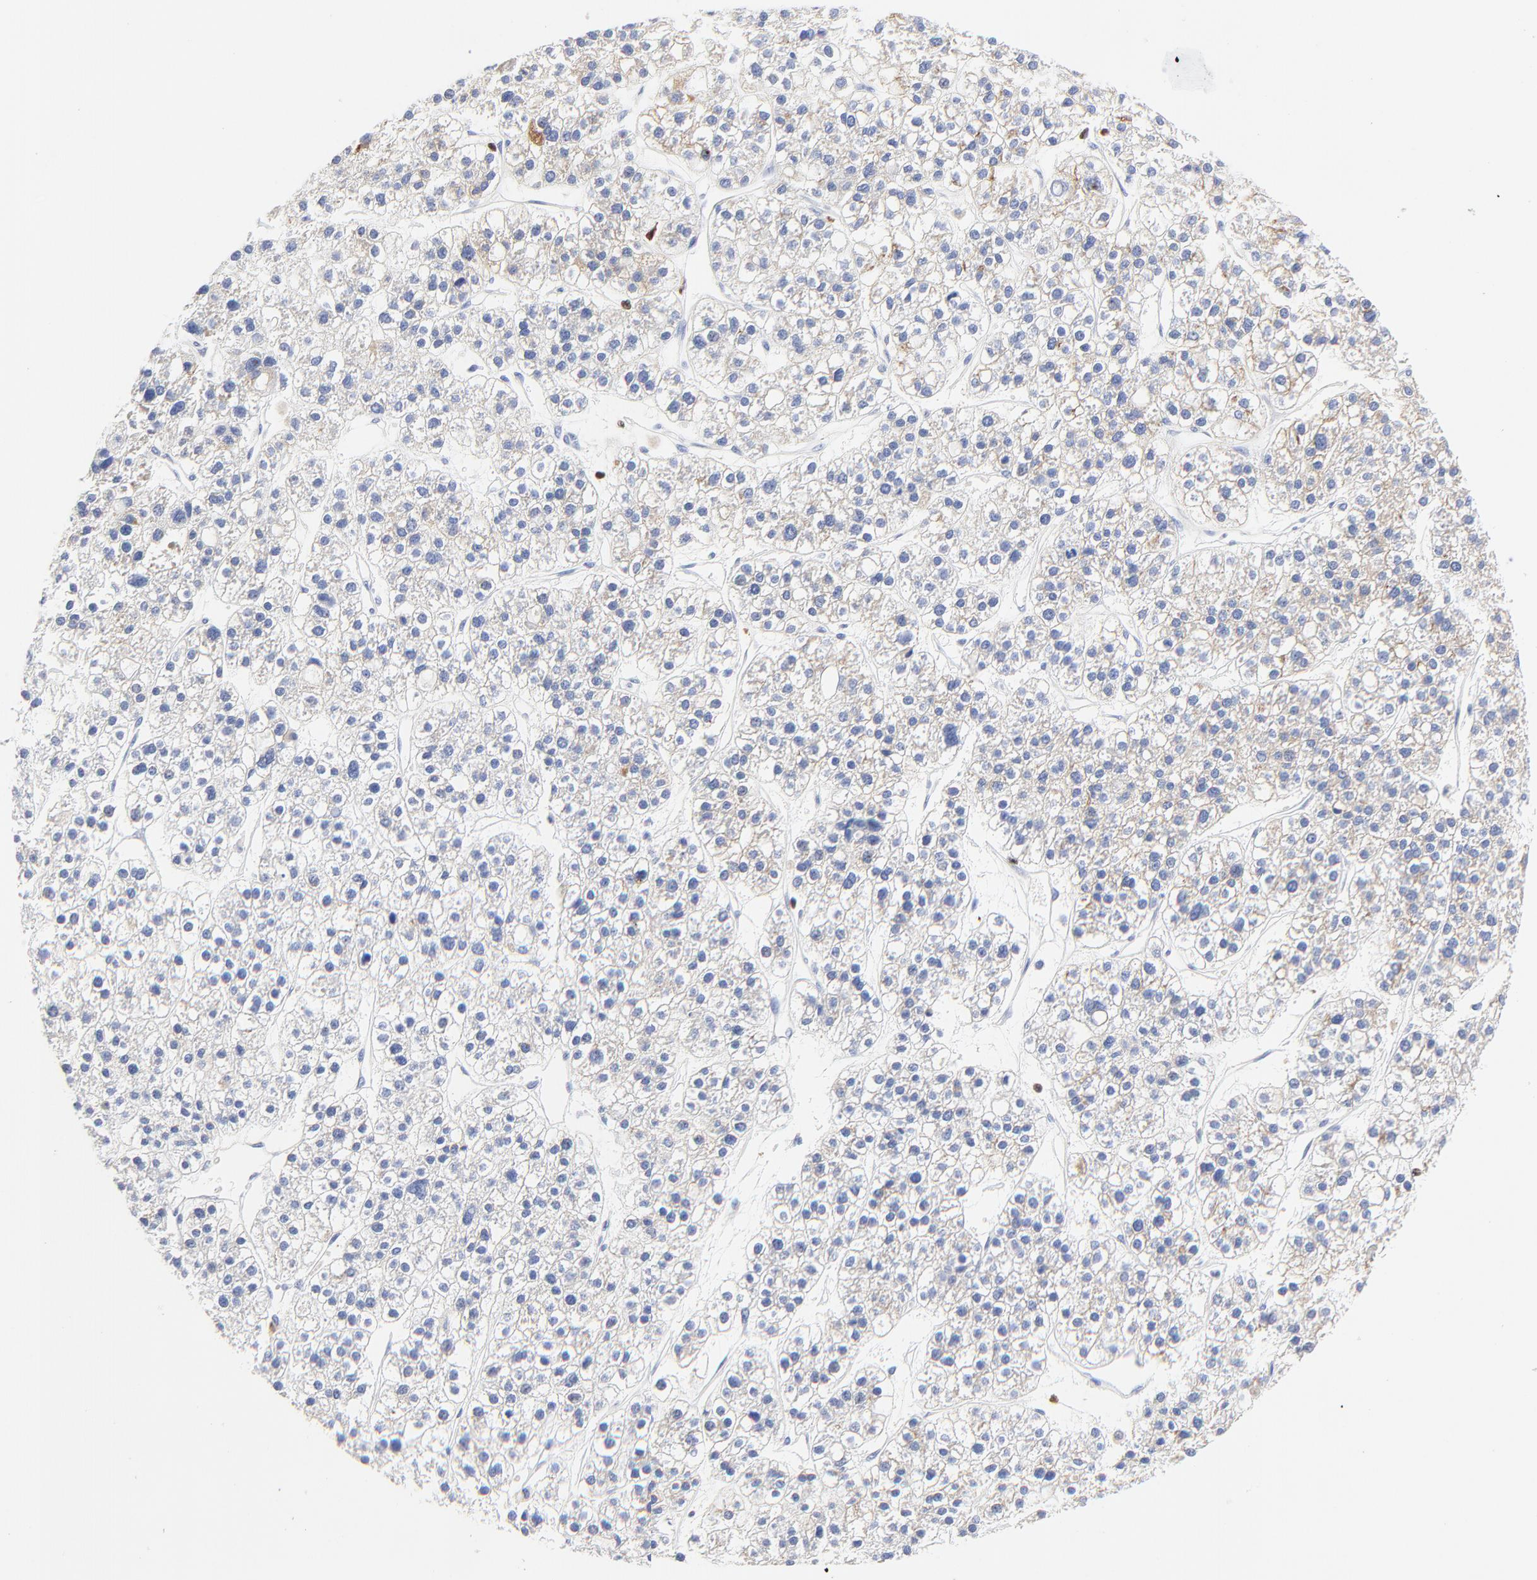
{"staining": {"intensity": "weak", "quantity": "<25%", "location": "cytoplasmic/membranous"}, "tissue": "liver cancer", "cell_type": "Tumor cells", "image_type": "cancer", "snomed": [{"axis": "morphology", "description": "Carcinoma, Hepatocellular, NOS"}, {"axis": "topography", "description": "Liver"}], "caption": "Liver cancer (hepatocellular carcinoma) stained for a protein using immunohistochemistry displays no positivity tumor cells.", "gene": "ZAP70", "patient": {"sex": "female", "age": 85}}